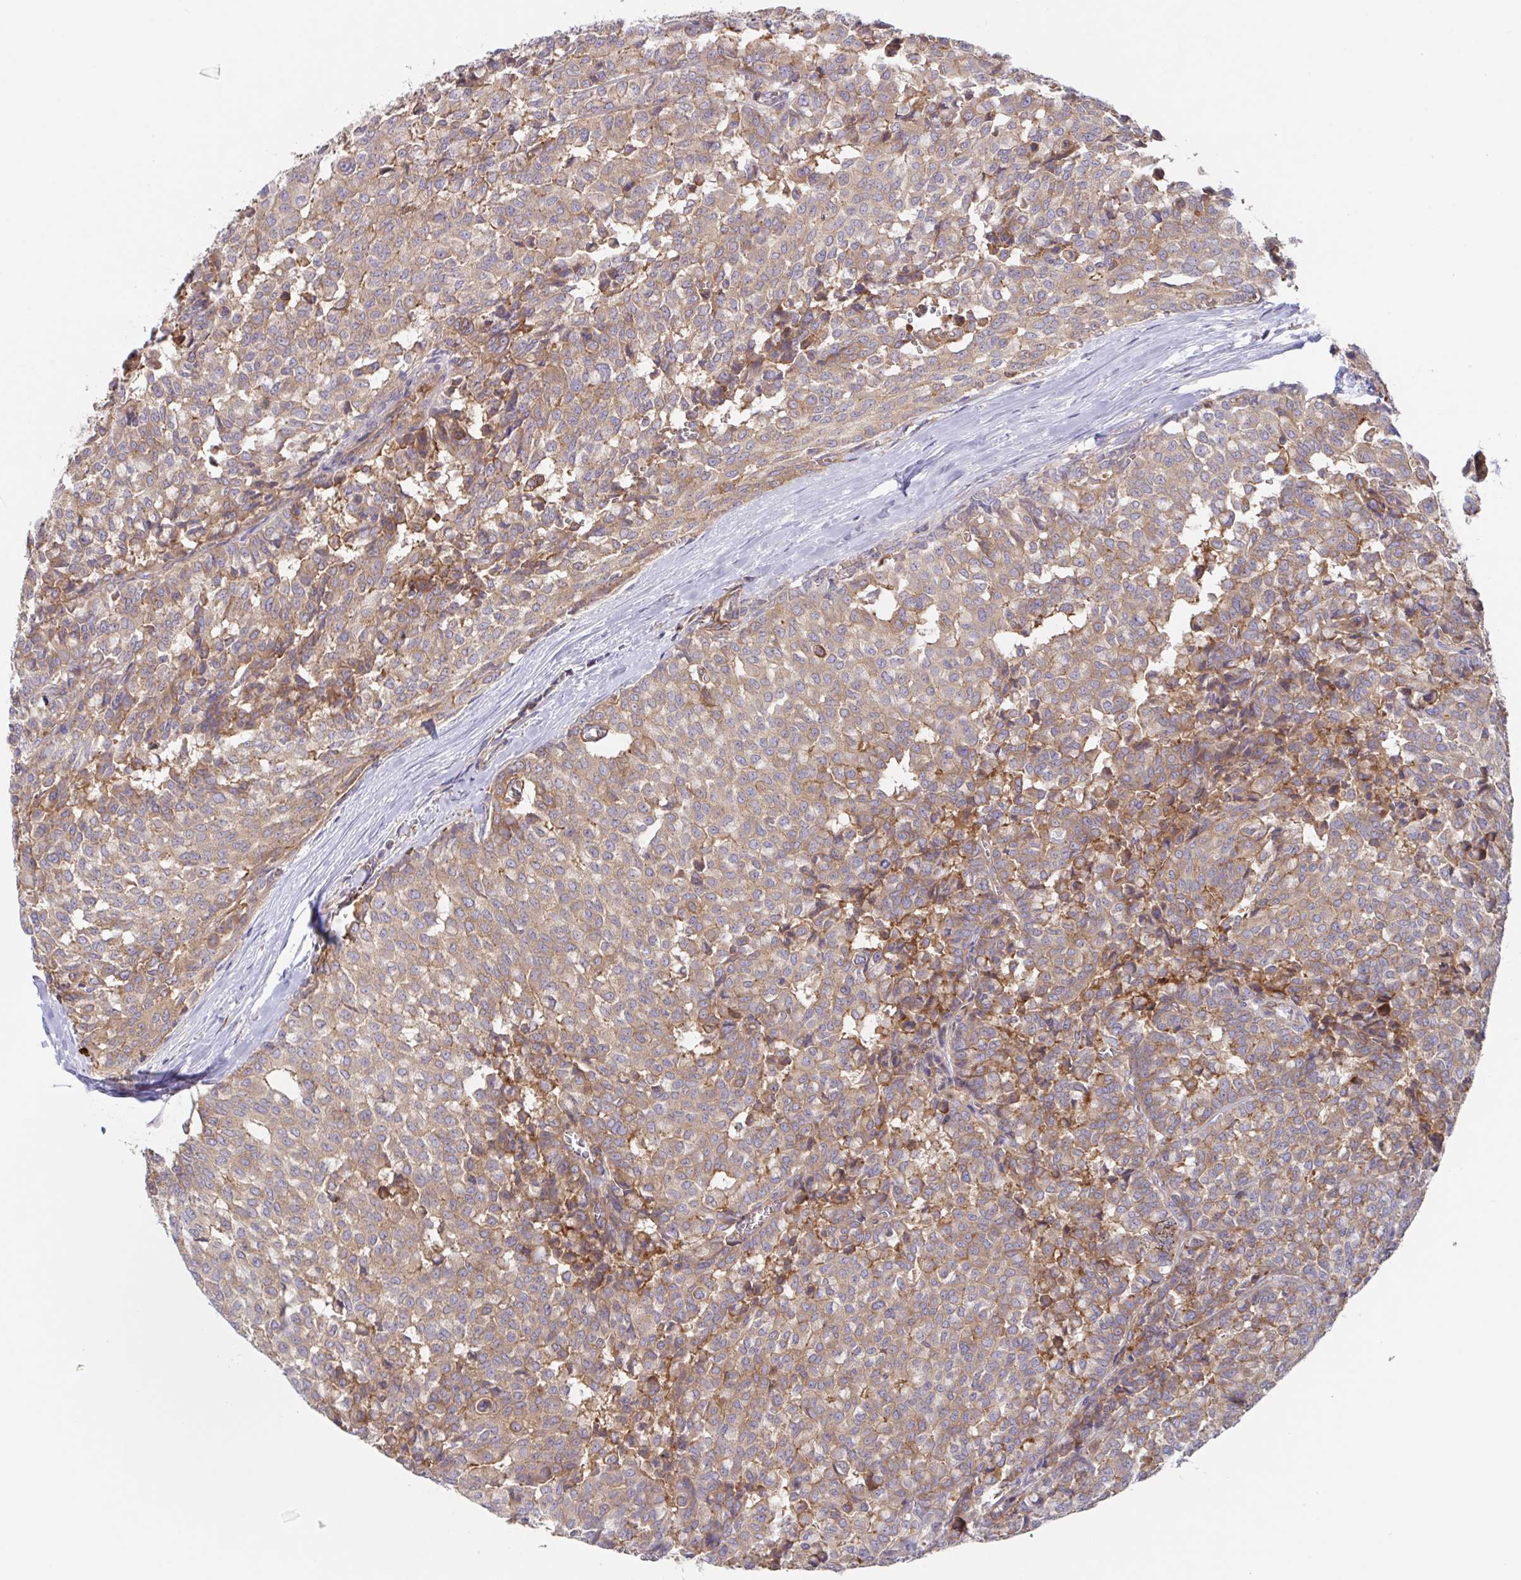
{"staining": {"intensity": "moderate", "quantity": ">75%", "location": "cytoplasmic/membranous"}, "tissue": "breast cancer", "cell_type": "Tumor cells", "image_type": "cancer", "snomed": [{"axis": "morphology", "description": "Duct carcinoma"}, {"axis": "topography", "description": "Breast"}], "caption": "Immunohistochemical staining of breast cancer (invasive ductal carcinoma) shows moderate cytoplasmic/membranous protein positivity in about >75% of tumor cells. (brown staining indicates protein expression, while blue staining denotes nuclei).", "gene": "YARS2", "patient": {"sex": "female", "age": 91}}